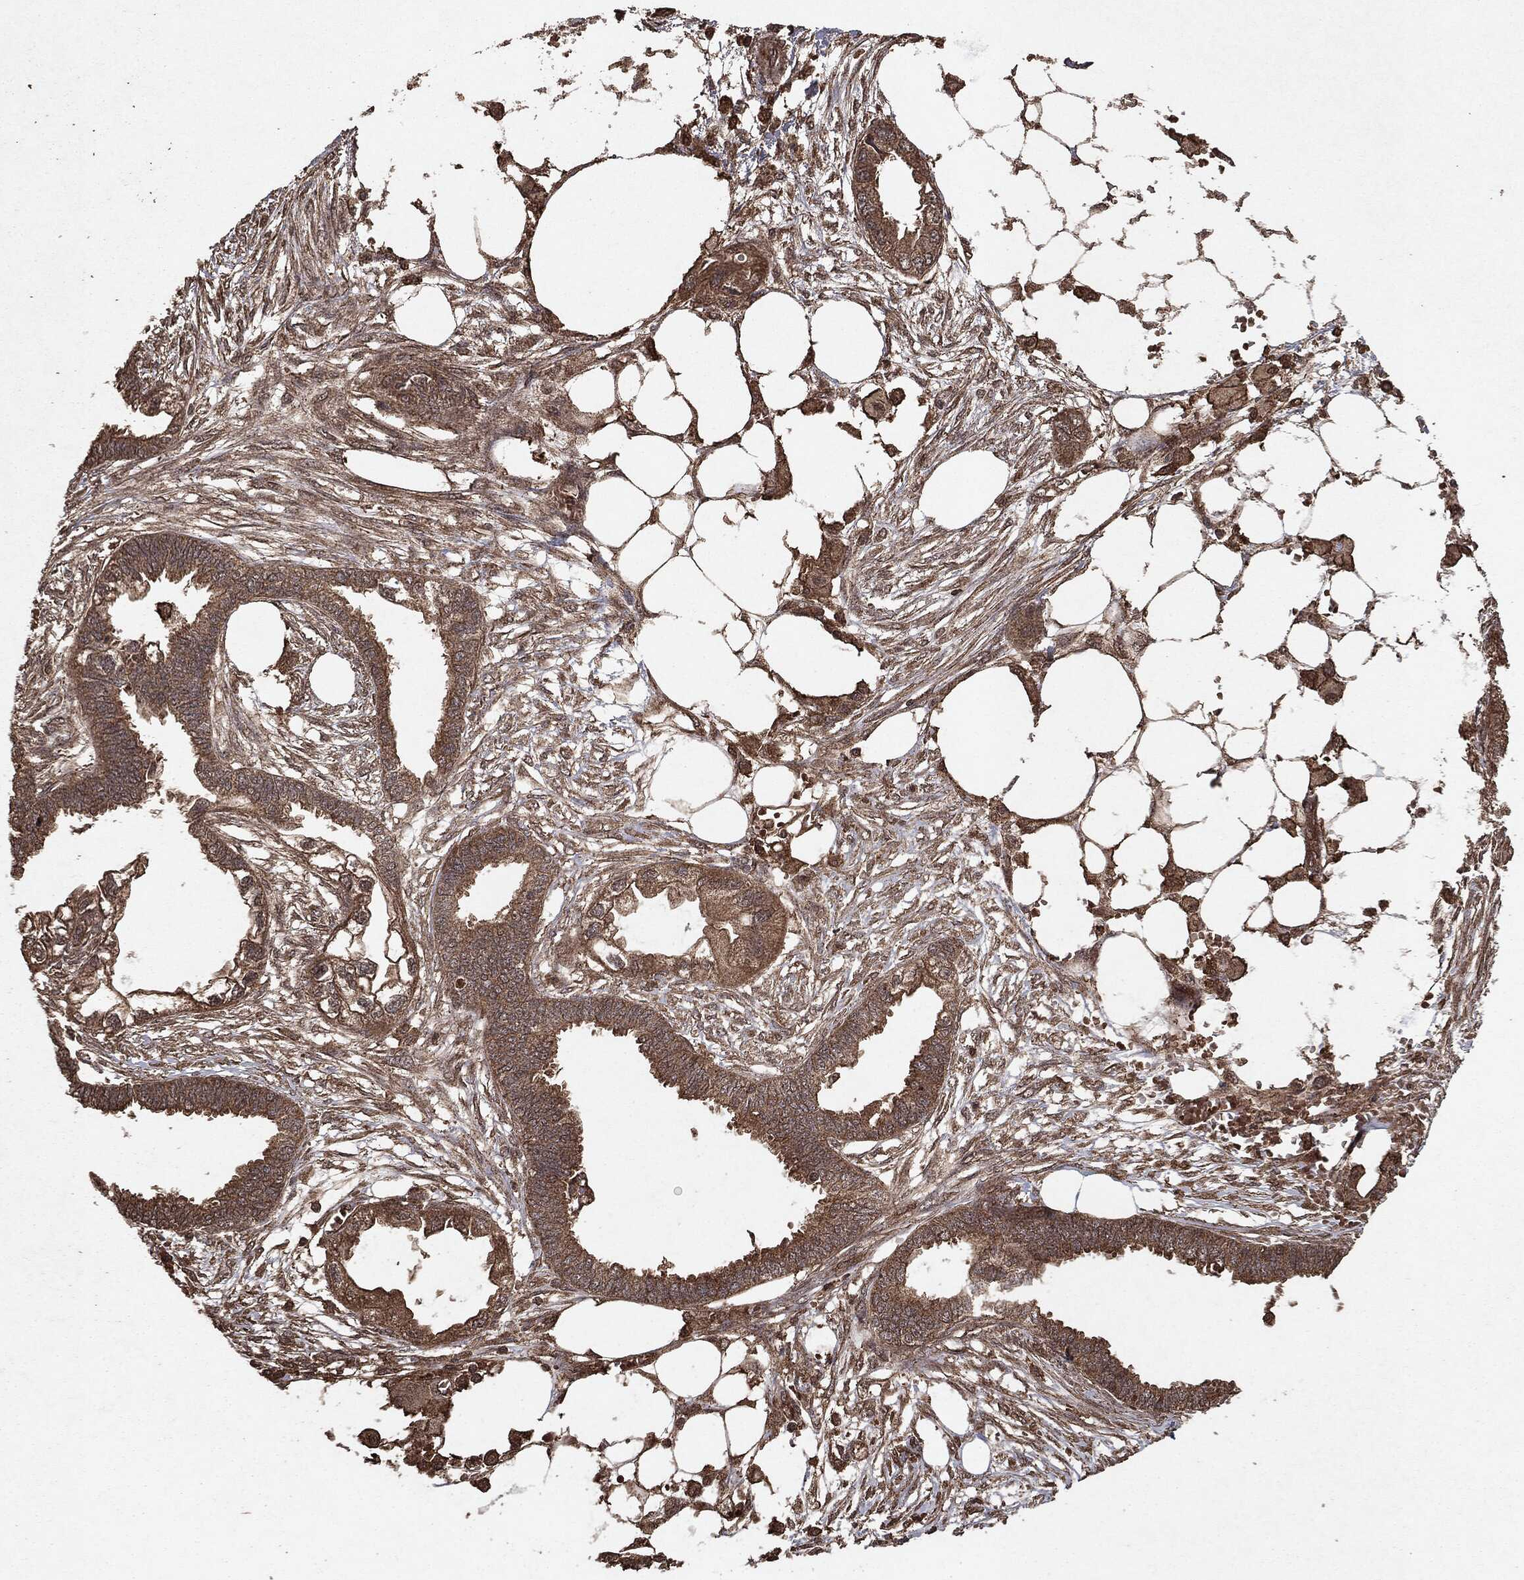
{"staining": {"intensity": "moderate", "quantity": ">75%", "location": "cytoplasmic/membranous"}, "tissue": "endometrial cancer", "cell_type": "Tumor cells", "image_type": "cancer", "snomed": [{"axis": "morphology", "description": "Adenocarcinoma, NOS"}, {"axis": "morphology", "description": "Adenocarcinoma, metastatic, NOS"}, {"axis": "topography", "description": "Adipose tissue"}, {"axis": "topography", "description": "Endometrium"}], "caption": "Endometrial cancer (metastatic adenocarcinoma) stained with a brown dye reveals moderate cytoplasmic/membranous positive staining in about >75% of tumor cells.", "gene": "NME1", "patient": {"sex": "female", "age": 67}}